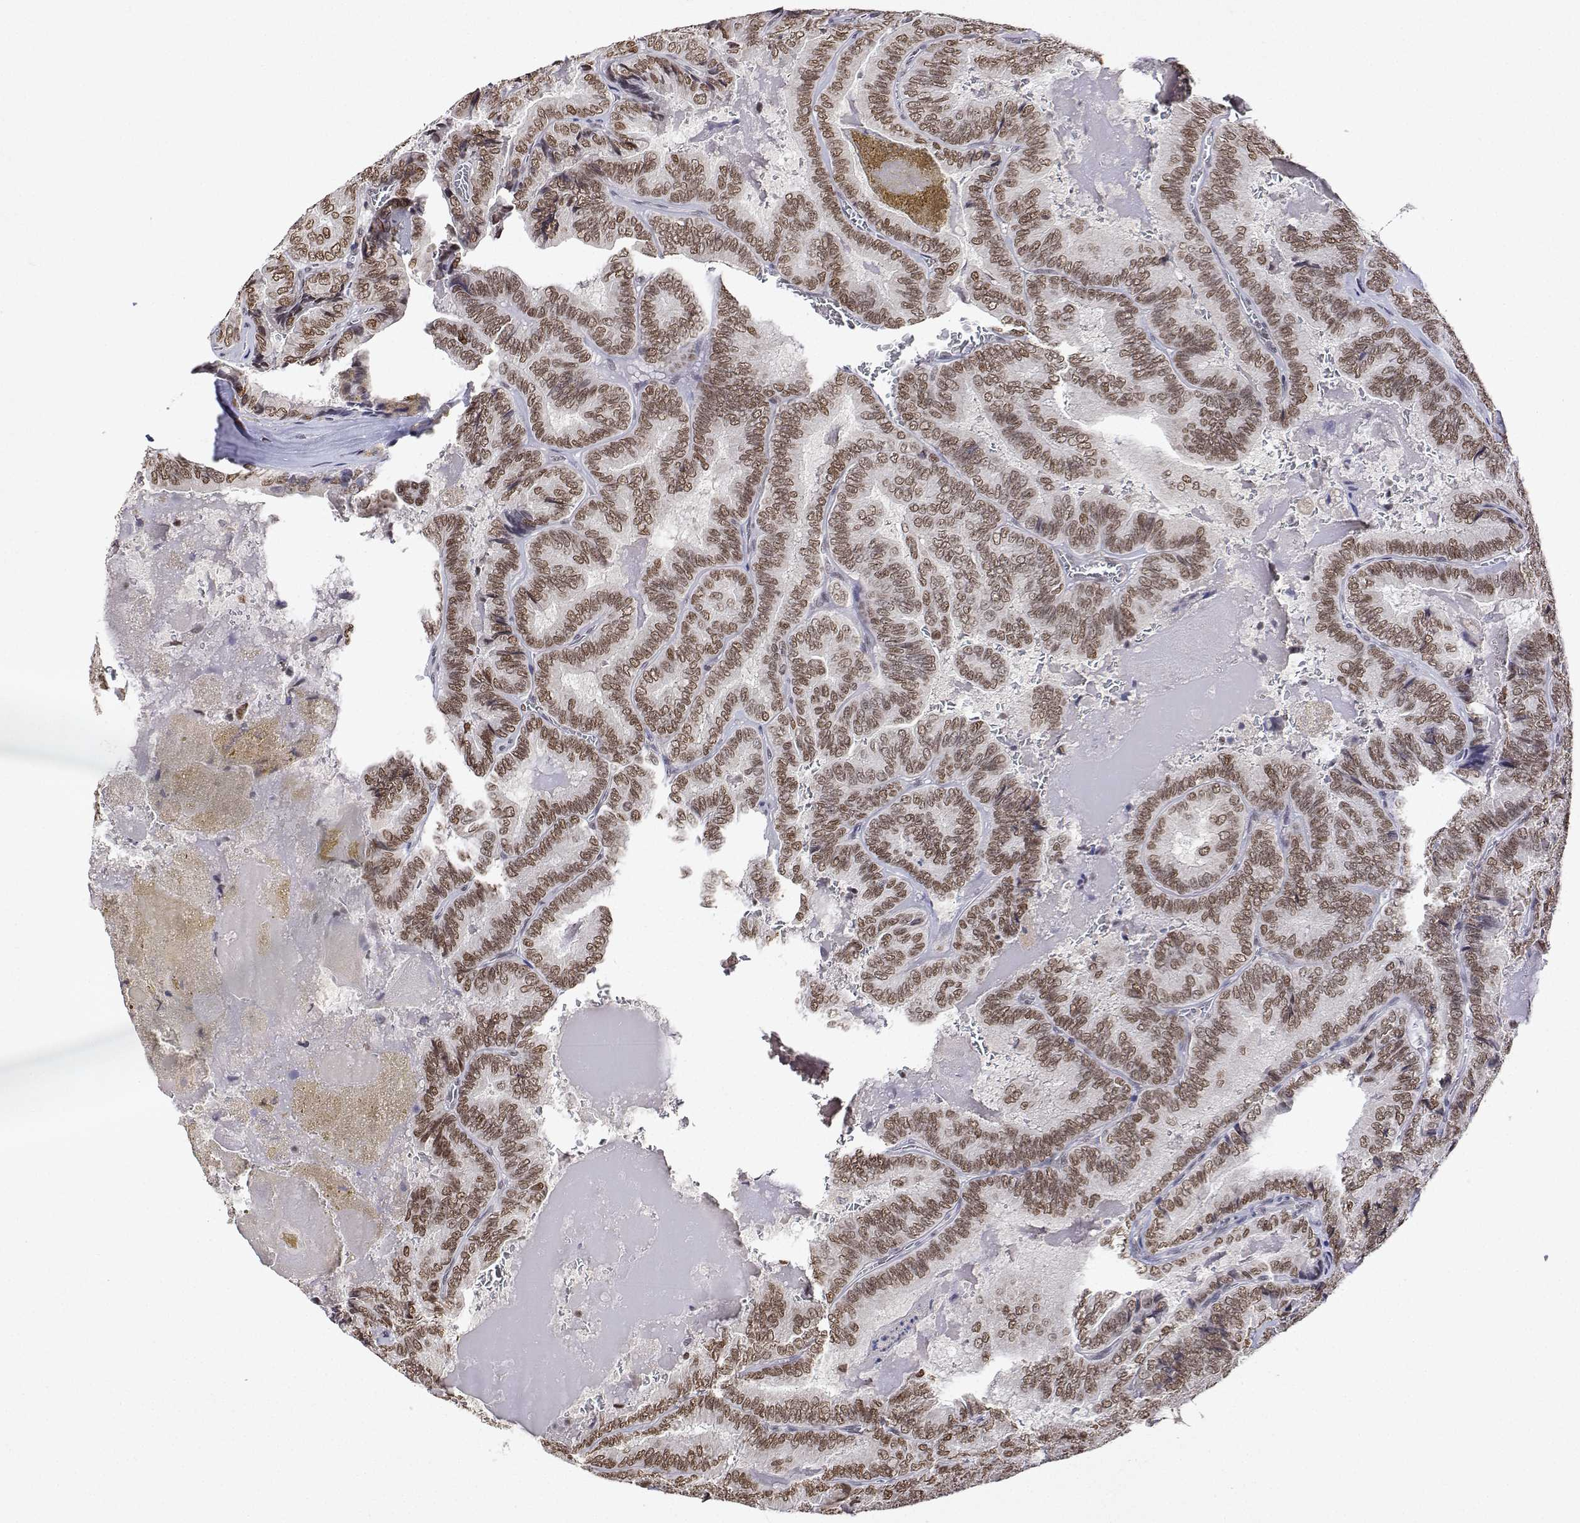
{"staining": {"intensity": "moderate", "quantity": ">75%", "location": "nuclear"}, "tissue": "thyroid cancer", "cell_type": "Tumor cells", "image_type": "cancer", "snomed": [{"axis": "morphology", "description": "Papillary adenocarcinoma, NOS"}, {"axis": "topography", "description": "Thyroid gland"}], "caption": "Protein expression analysis of human papillary adenocarcinoma (thyroid) reveals moderate nuclear positivity in approximately >75% of tumor cells. The protein of interest is stained brown, and the nuclei are stained in blue (DAB (3,3'-diaminobenzidine) IHC with brightfield microscopy, high magnification).", "gene": "XPC", "patient": {"sex": "female", "age": 75}}